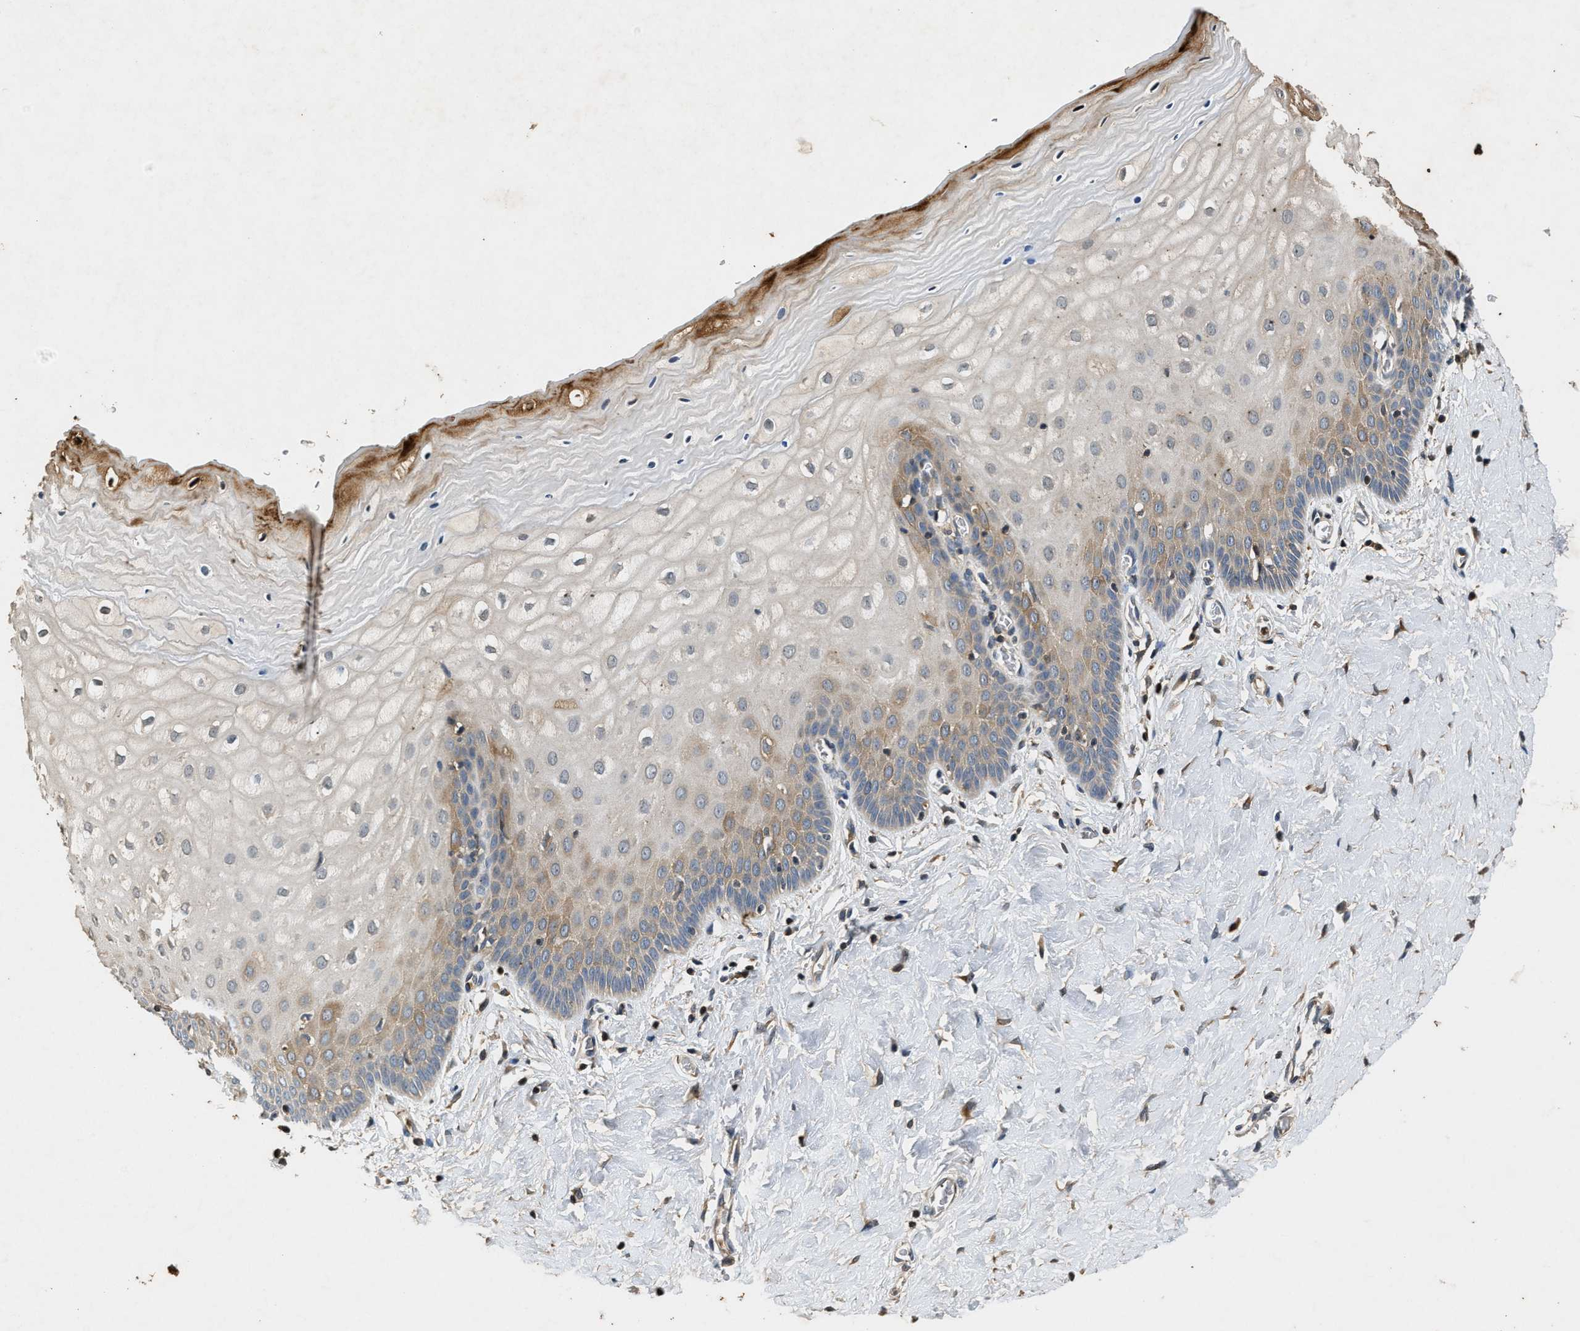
{"staining": {"intensity": "weak", "quantity": ">75%", "location": "cytoplasmic/membranous"}, "tissue": "cervix", "cell_type": "Glandular cells", "image_type": "normal", "snomed": [{"axis": "morphology", "description": "Normal tissue, NOS"}, {"axis": "topography", "description": "Cervix"}], "caption": "A brown stain labels weak cytoplasmic/membranous expression of a protein in glandular cells of benign cervix.", "gene": "CHUK", "patient": {"sex": "female", "age": 55}}